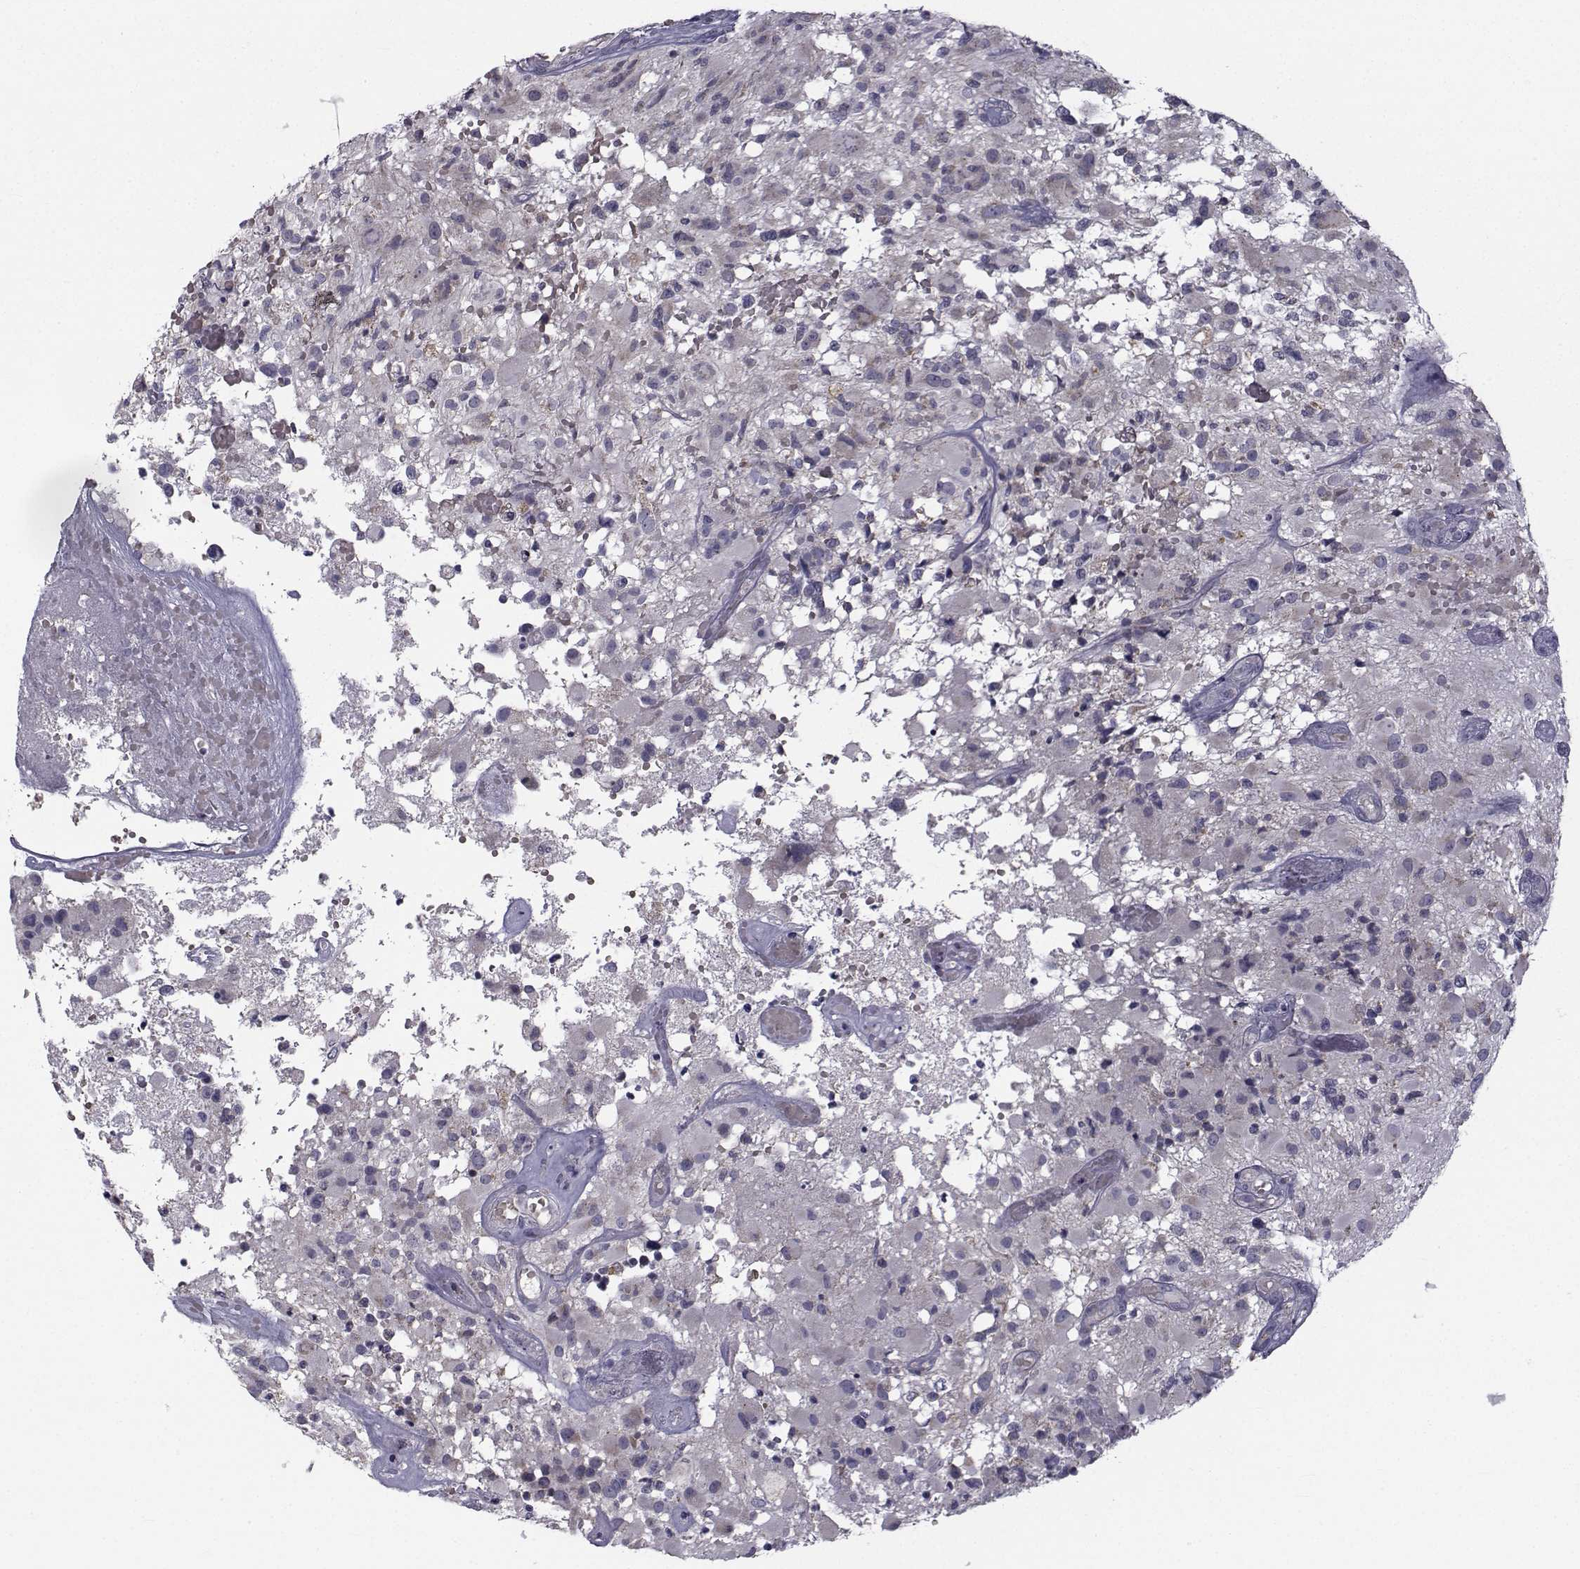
{"staining": {"intensity": "negative", "quantity": "none", "location": "none"}, "tissue": "glioma", "cell_type": "Tumor cells", "image_type": "cancer", "snomed": [{"axis": "morphology", "description": "Glioma, malignant, High grade"}, {"axis": "topography", "description": "Brain"}], "caption": "Immunohistochemical staining of human malignant glioma (high-grade) shows no significant expression in tumor cells.", "gene": "ANGPT1", "patient": {"sex": "female", "age": 63}}